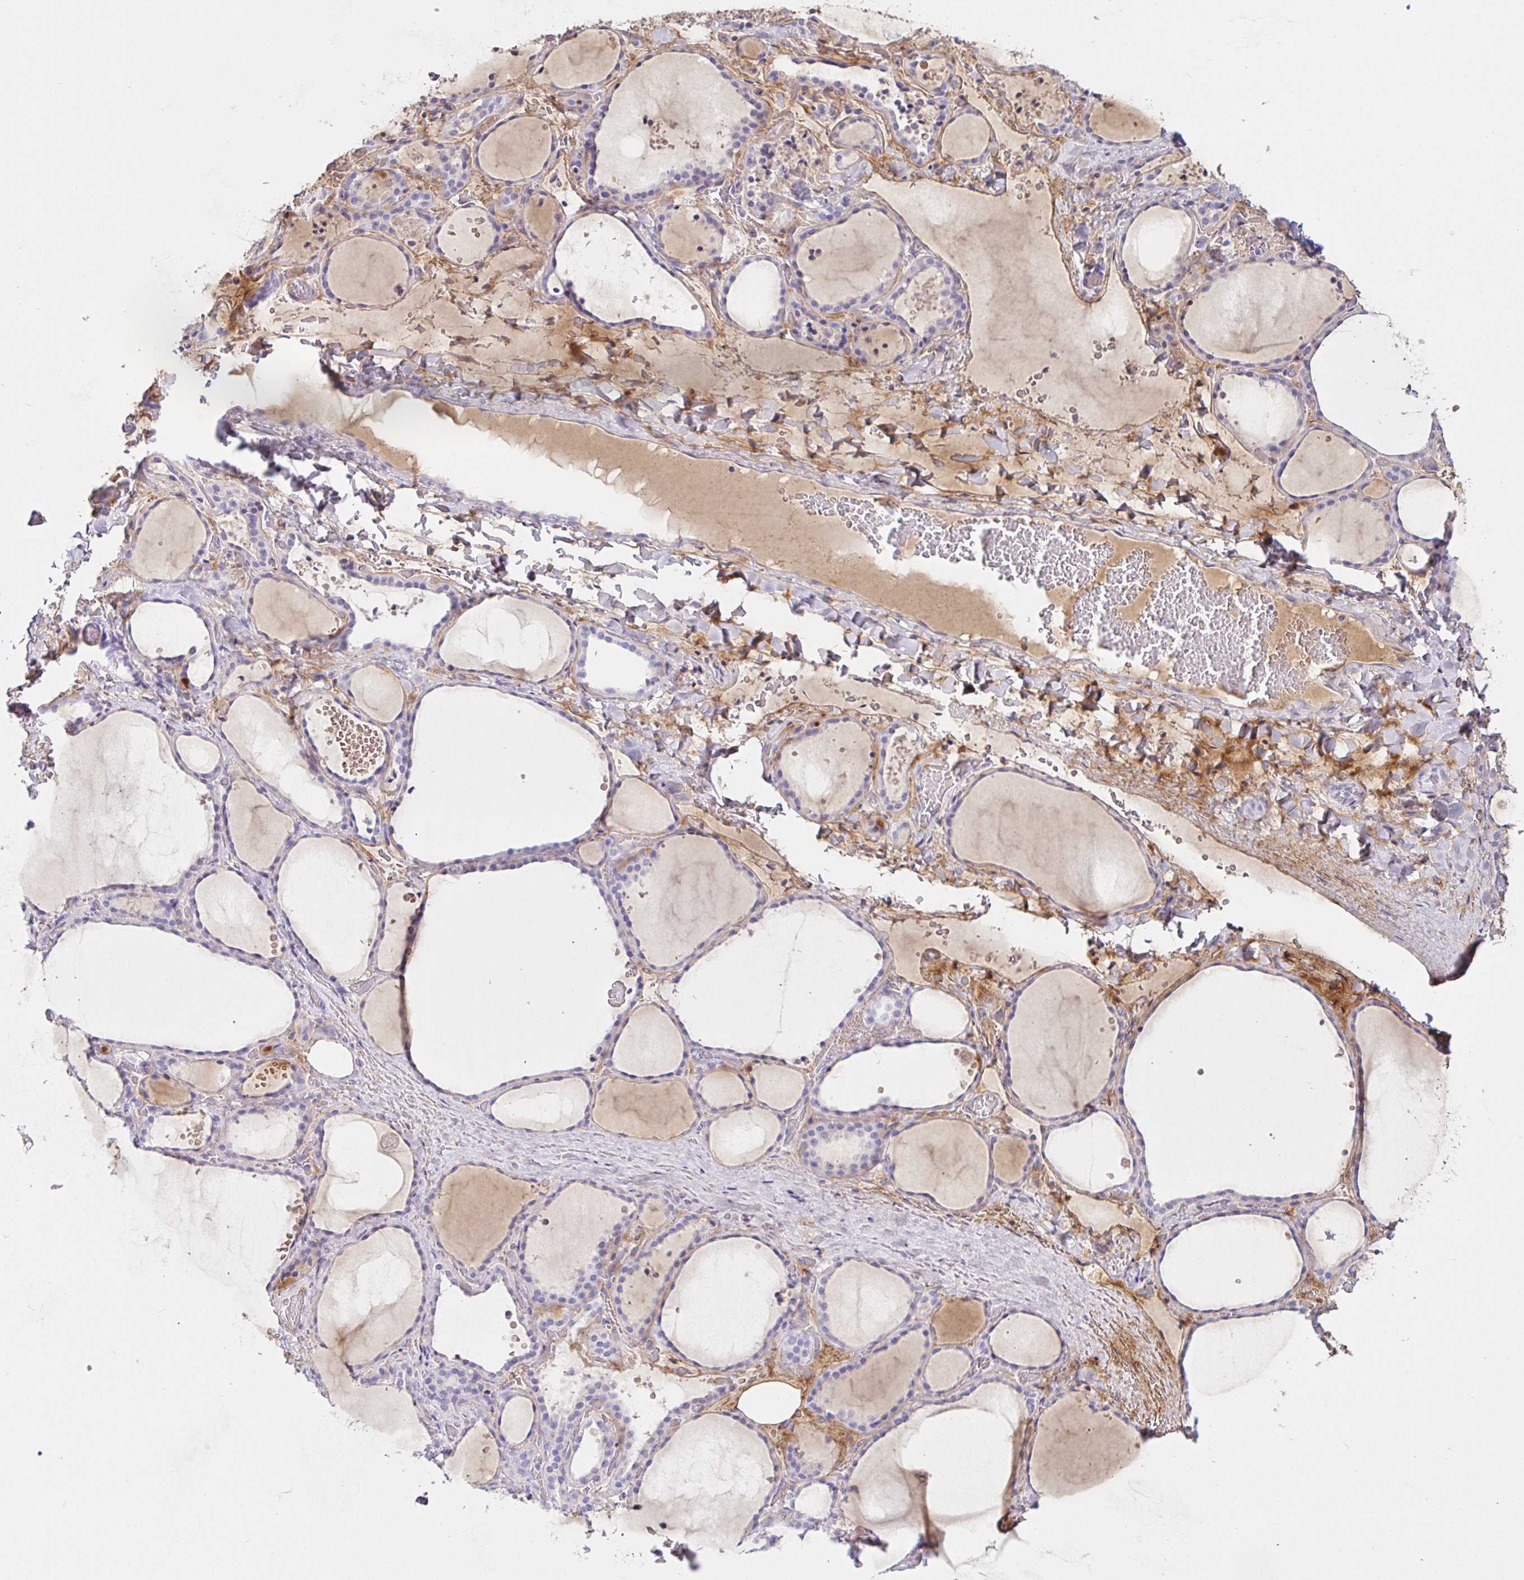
{"staining": {"intensity": "weak", "quantity": "25%-75%", "location": "cytoplasmic/membranous"}, "tissue": "thyroid gland", "cell_type": "Glandular cells", "image_type": "normal", "snomed": [{"axis": "morphology", "description": "Normal tissue, NOS"}, {"axis": "topography", "description": "Thyroid gland"}], "caption": "Immunohistochemical staining of unremarkable human thyroid gland exhibits weak cytoplasmic/membranous protein positivity in about 25%-75% of glandular cells.", "gene": "SAA2", "patient": {"sex": "female", "age": 36}}